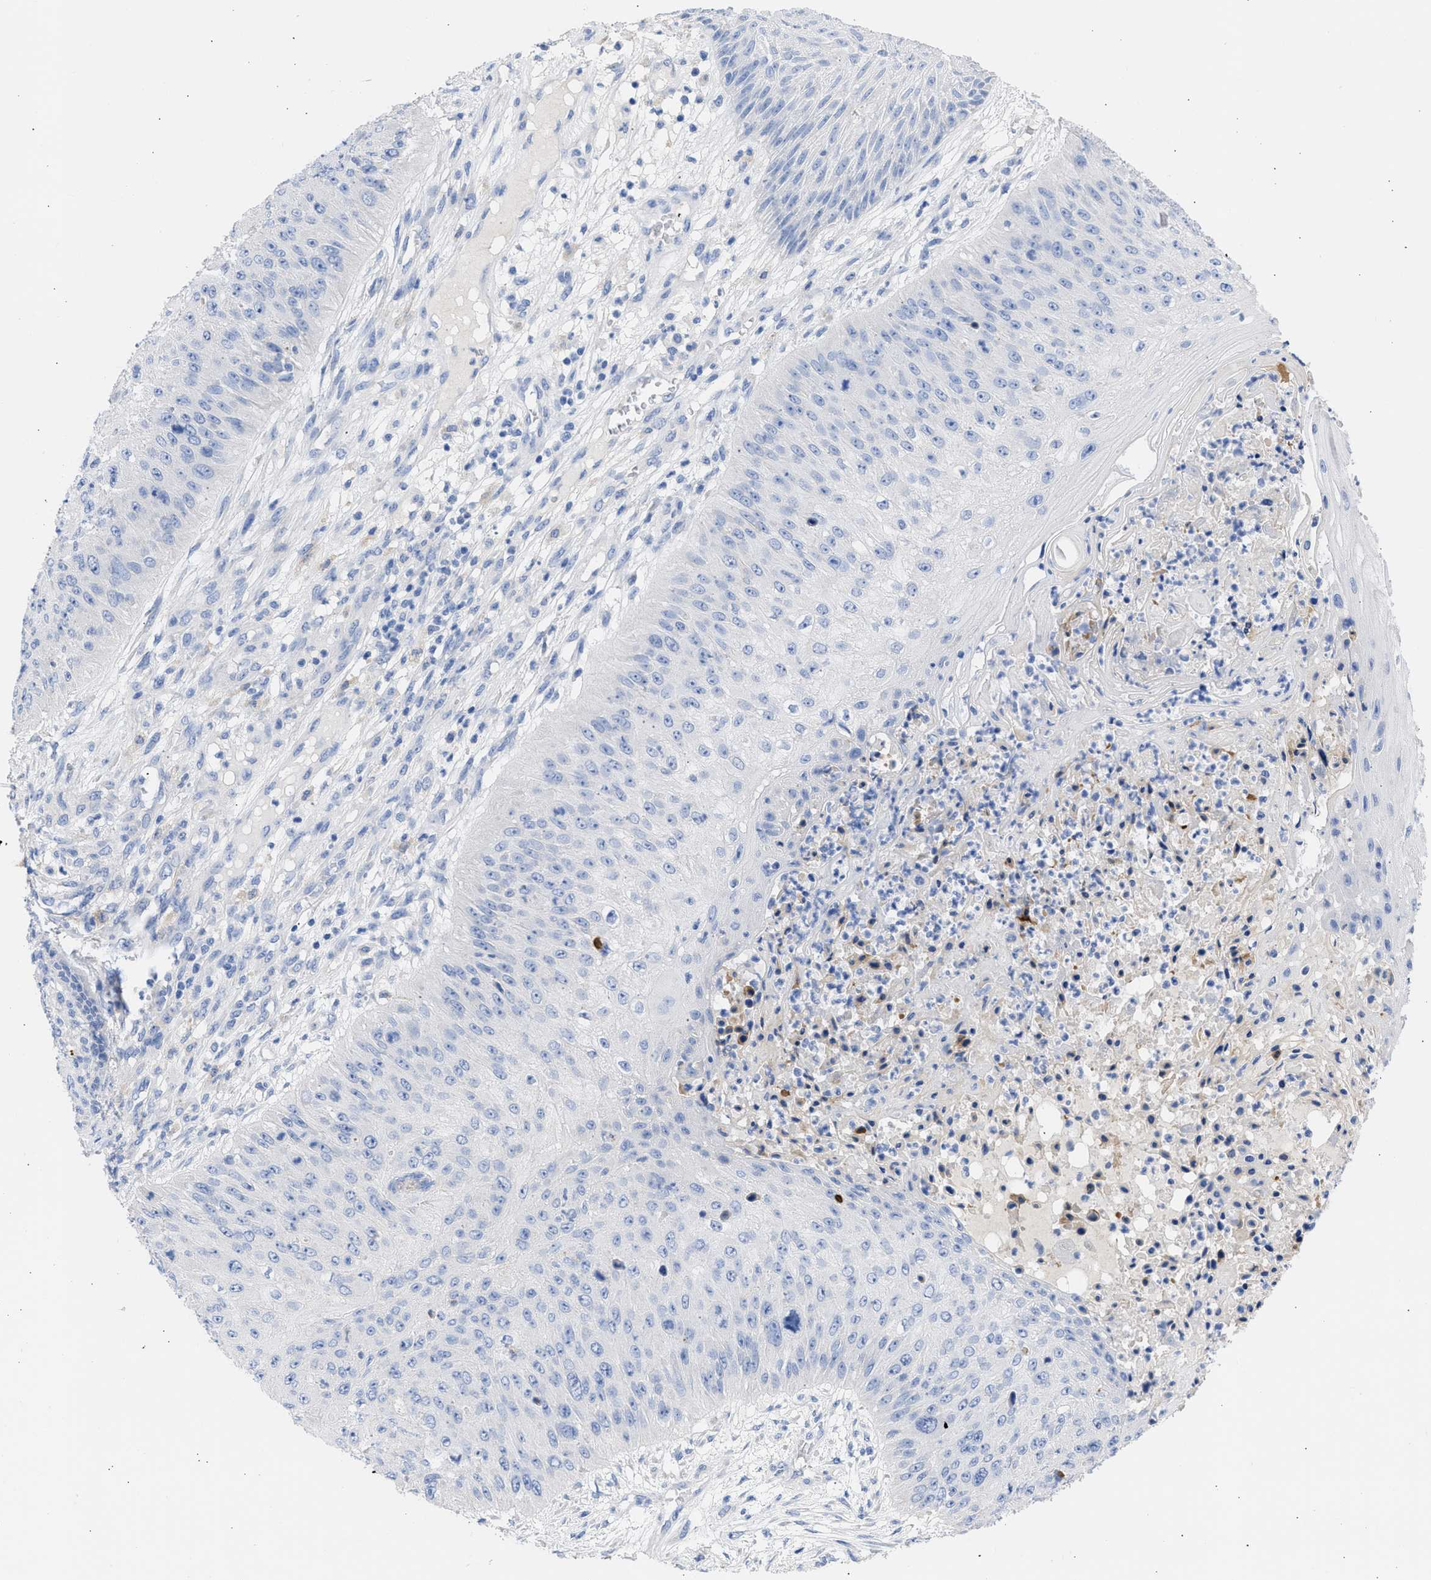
{"staining": {"intensity": "negative", "quantity": "none", "location": "none"}, "tissue": "skin cancer", "cell_type": "Tumor cells", "image_type": "cancer", "snomed": [{"axis": "morphology", "description": "Squamous cell carcinoma, NOS"}, {"axis": "topography", "description": "Skin"}], "caption": "There is no significant expression in tumor cells of skin squamous cell carcinoma. (Brightfield microscopy of DAB immunohistochemistry (IHC) at high magnification).", "gene": "RSPH1", "patient": {"sex": "female", "age": 80}}